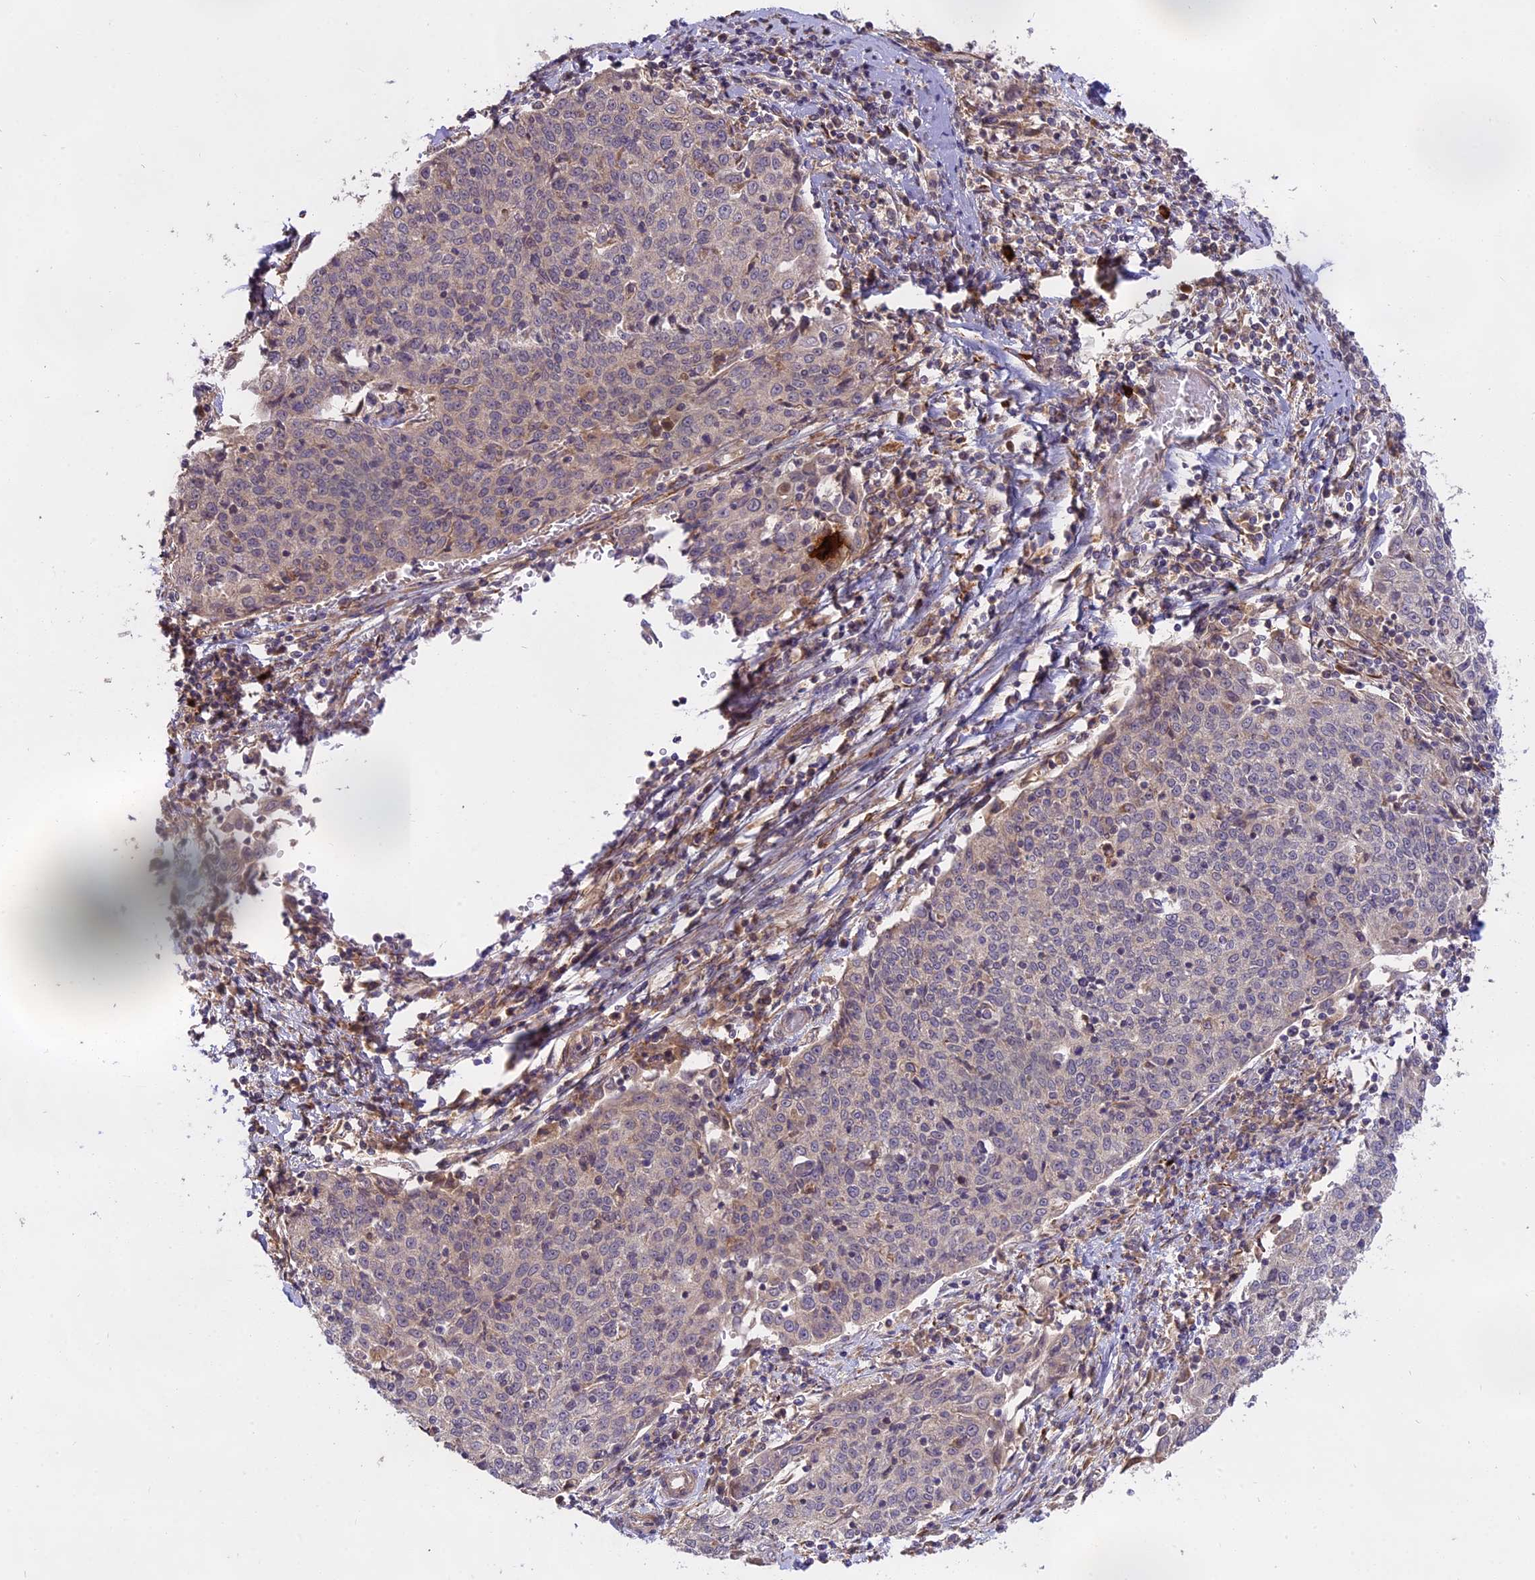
{"staining": {"intensity": "weak", "quantity": "<25%", "location": "cytoplasmic/membranous"}, "tissue": "cervical cancer", "cell_type": "Tumor cells", "image_type": "cancer", "snomed": [{"axis": "morphology", "description": "Squamous cell carcinoma, NOS"}, {"axis": "topography", "description": "Cervix"}], "caption": "IHC of human squamous cell carcinoma (cervical) shows no positivity in tumor cells.", "gene": "MEMO1", "patient": {"sex": "female", "age": 48}}